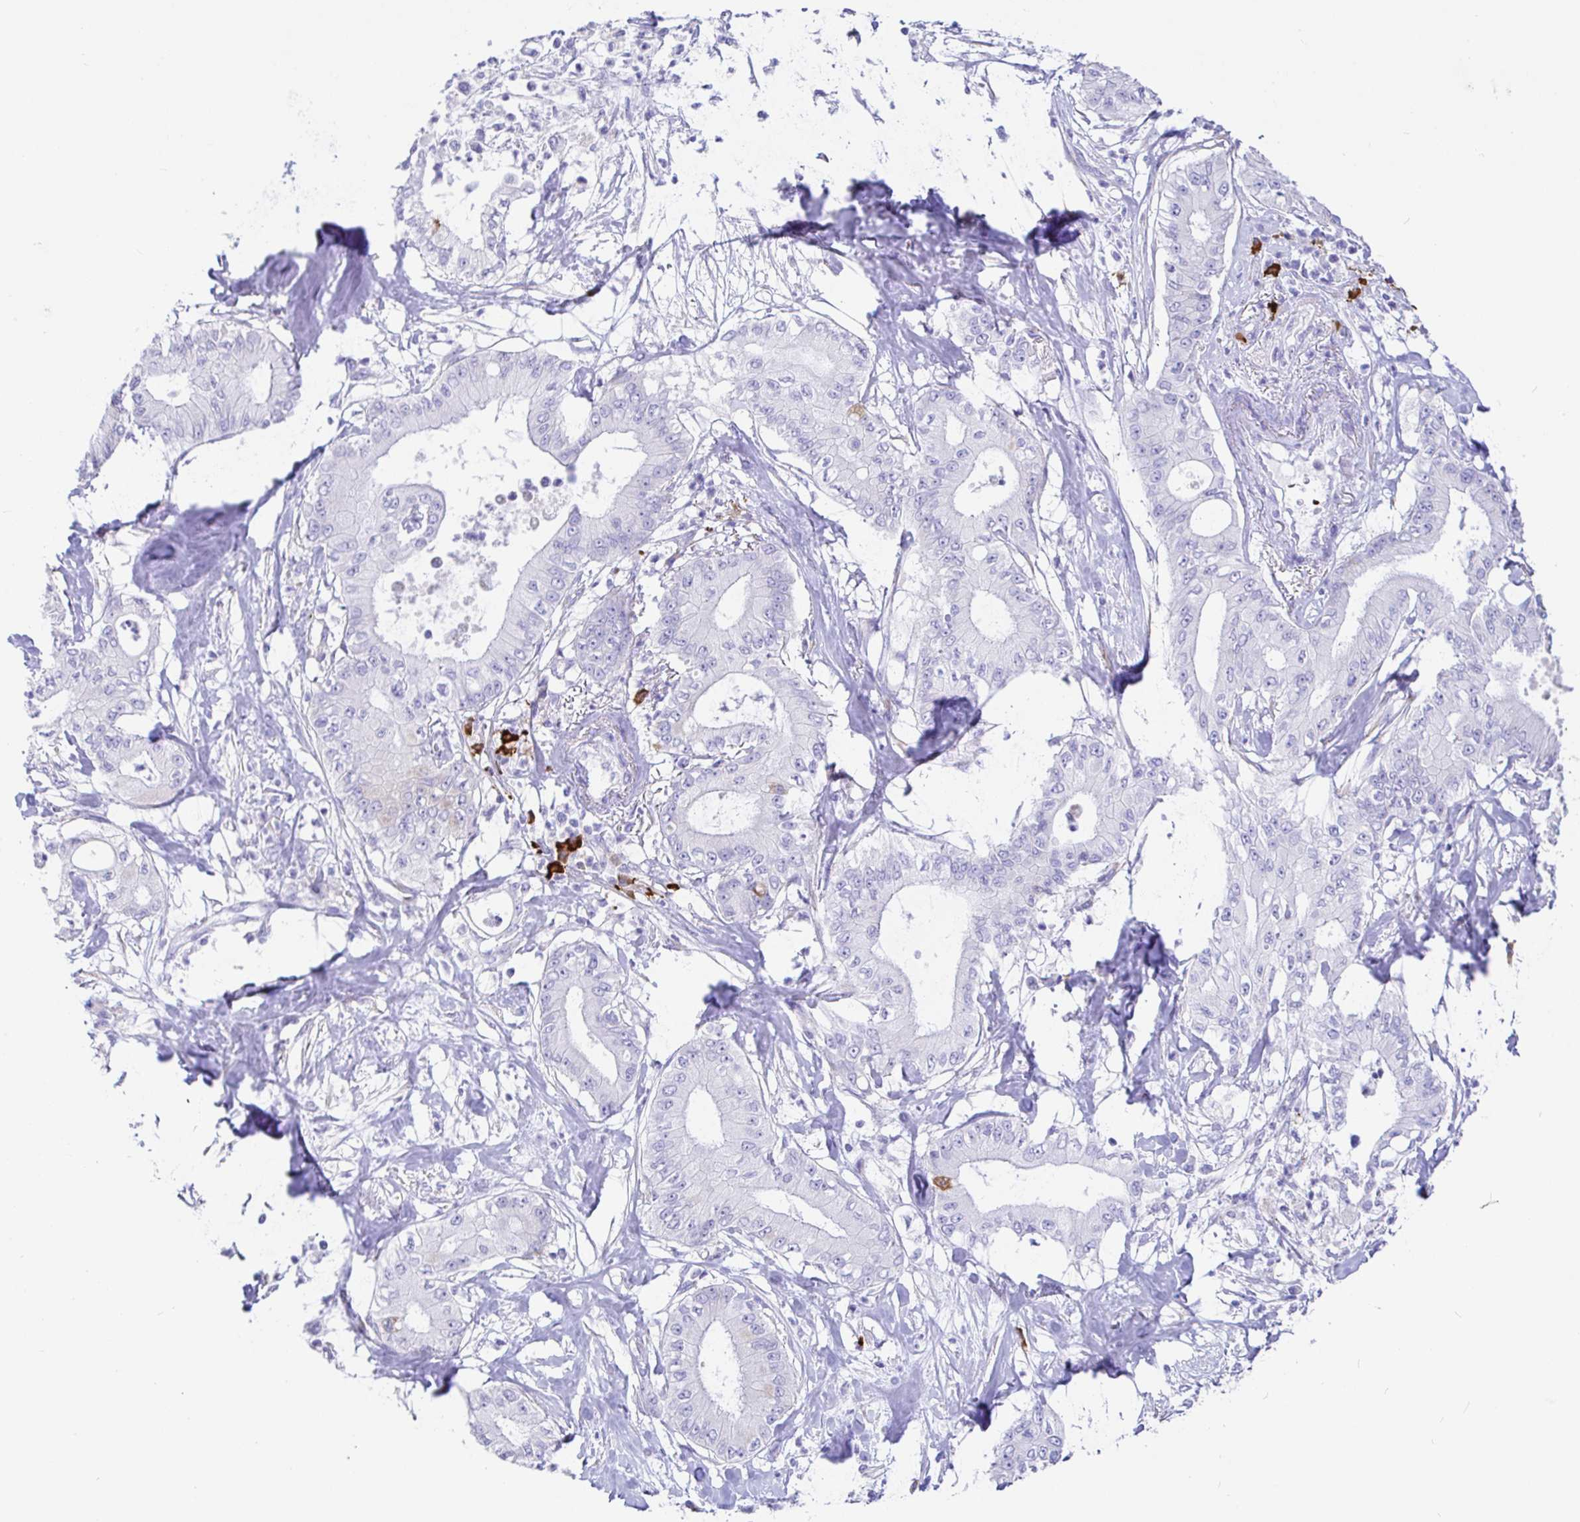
{"staining": {"intensity": "negative", "quantity": "none", "location": "none"}, "tissue": "pancreatic cancer", "cell_type": "Tumor cells", "image_type": "cancer", "snomed": [{"axis": "morphology", "description": "Adenocarcinoma, NOS"}, {"axis": "topography", "description": "Pancreas"}], "caption": "Immunohistochemical staining of human pancreatic cancer (adenocarcinoma) exhibits no significant positivity in tumor cells.", "gene": "CCDC62", "patient": {"sex": "male", "age": 71}}